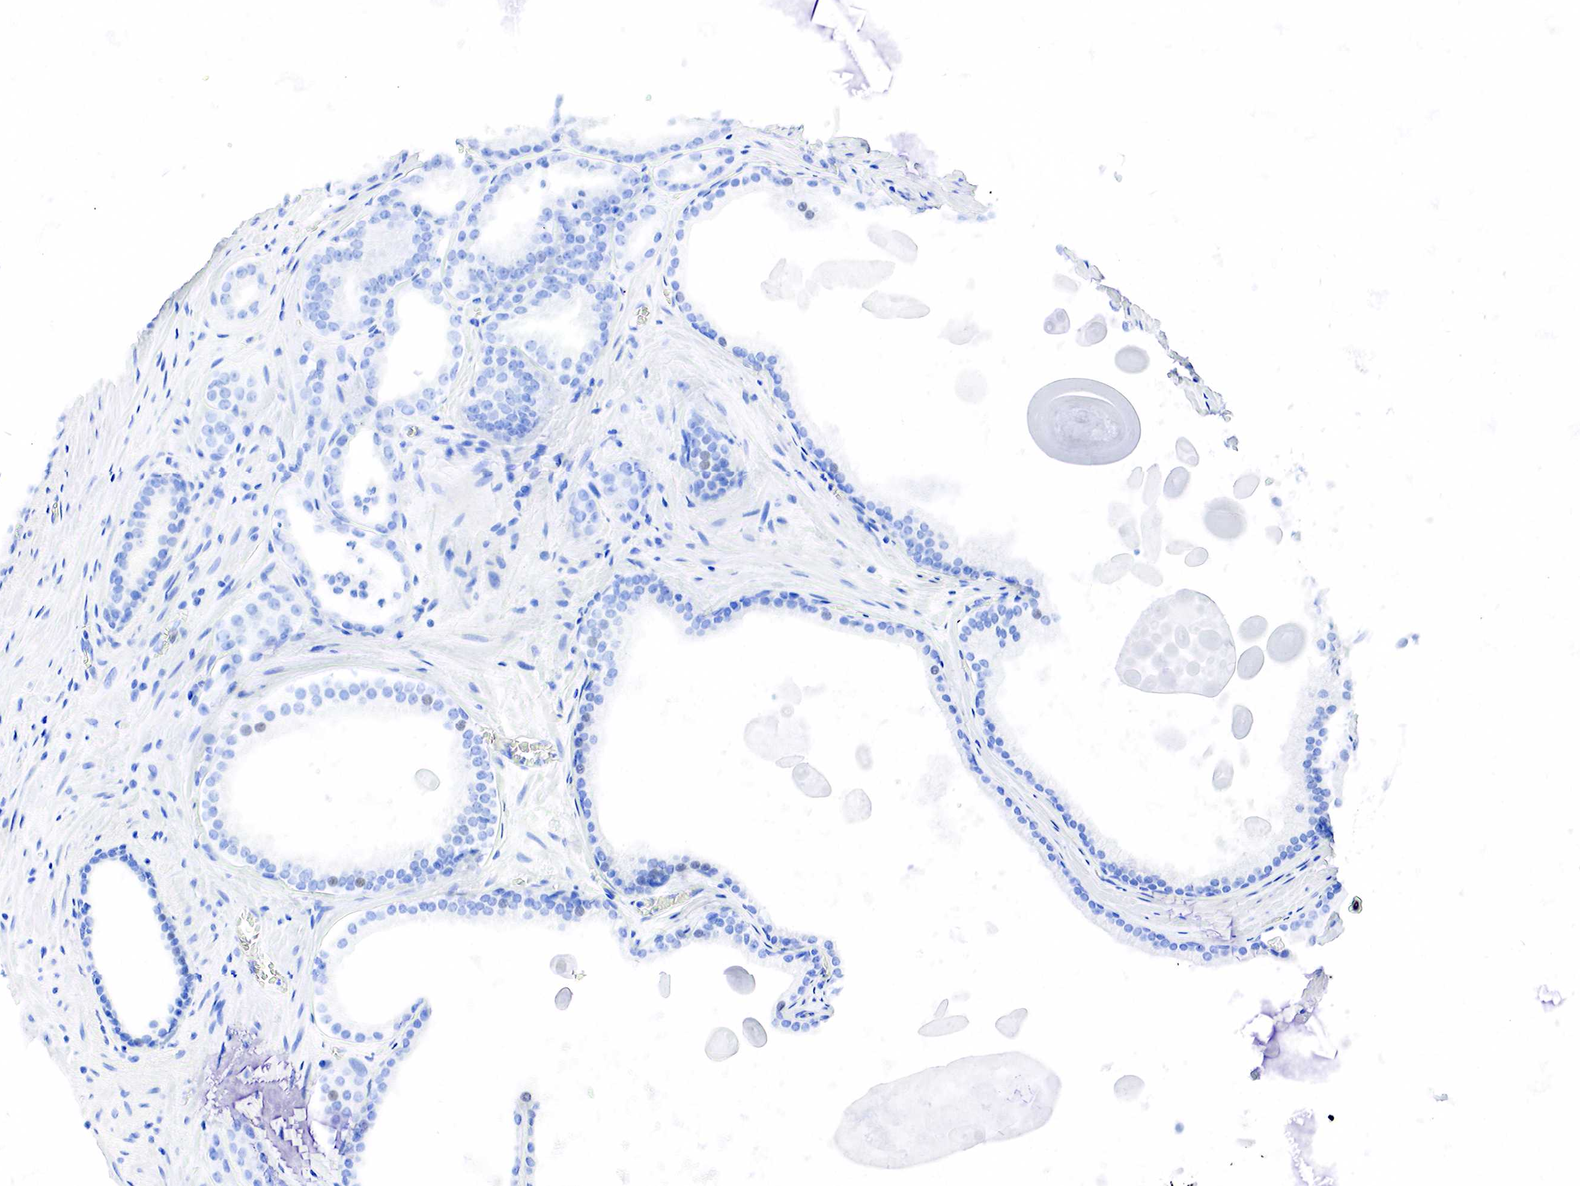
{"staining": {"intensity": "negative", "quantity": "none", "location": "none"}, "tissue": "prostate cancer", "cell_type": "Tumor cells", "image_type": "cancer", "snomed": [{"axis": "morphology", "description": "Adenocarcinoma, Medium grade"}, {"axis": "topography", "description": "Prostate"}], "caption": "Adenocarcinoma (medium-grade) (prostate) was stained to show a protein in brown. There is no significant expression in tumor cells.", "gene": "PTH", "patient": {"sex": "male", "age": 60}}